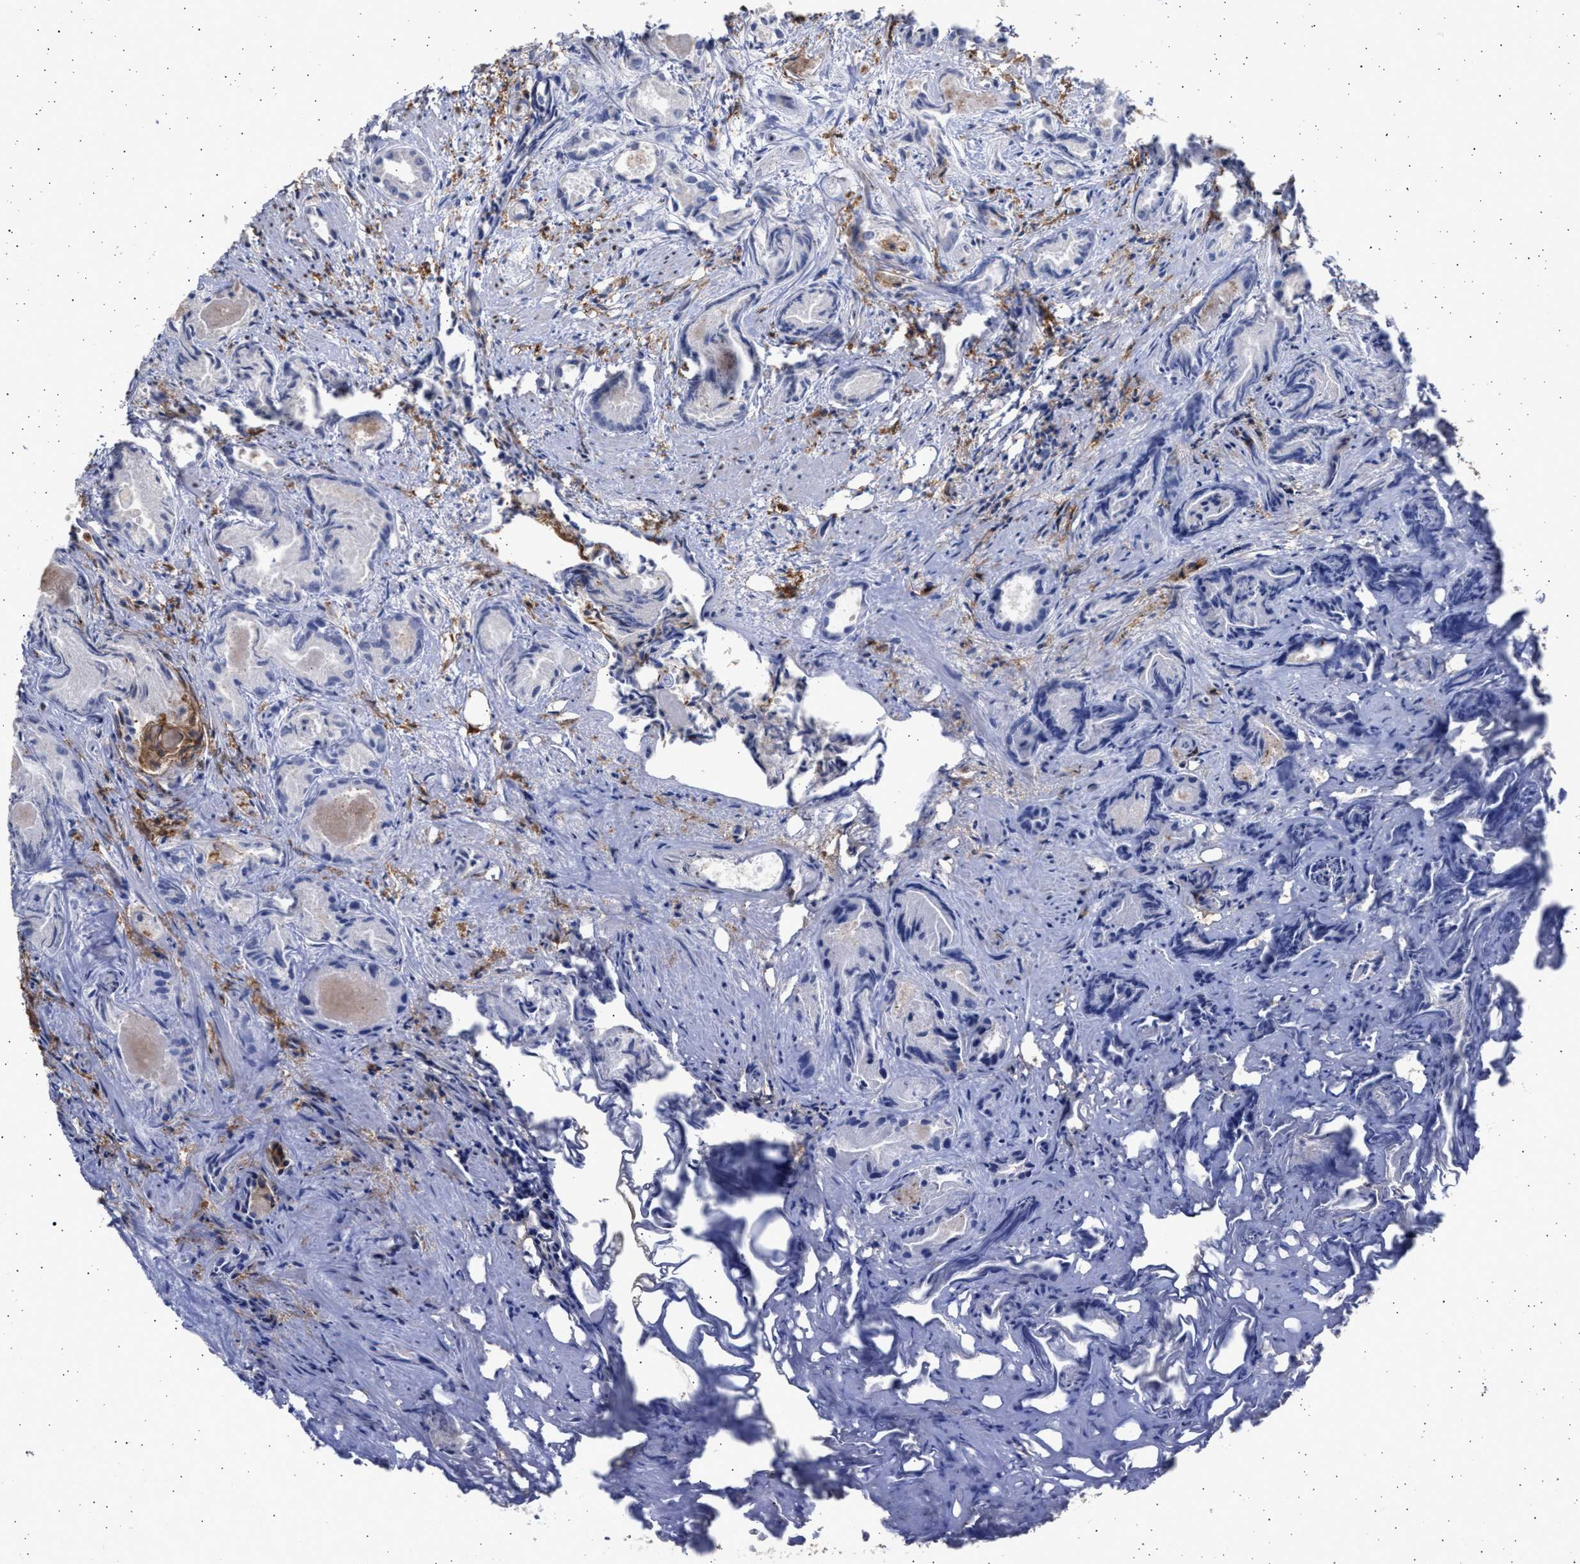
{"staining": {"intensity": "negative", "quantity": "none", "location": "none"}, "tissue": "prostate cancer", "cell_type": "Tumor cells", "image_type": "cancer", "snomed": [{"axis": "morphology", "description": "Adenocarcinoma, Low grade"}, {"axis": "topography", "description": "Prostate"}], "caption": "A photomicrograph of human prostate cancer is negative for staining in tumor cells. The staining is performed using DAB brown chromogen with nuclei counter-stained in using hematoxylin.", "gene": "FCER1A", "patient": {"sex": "male", "age": 72}}